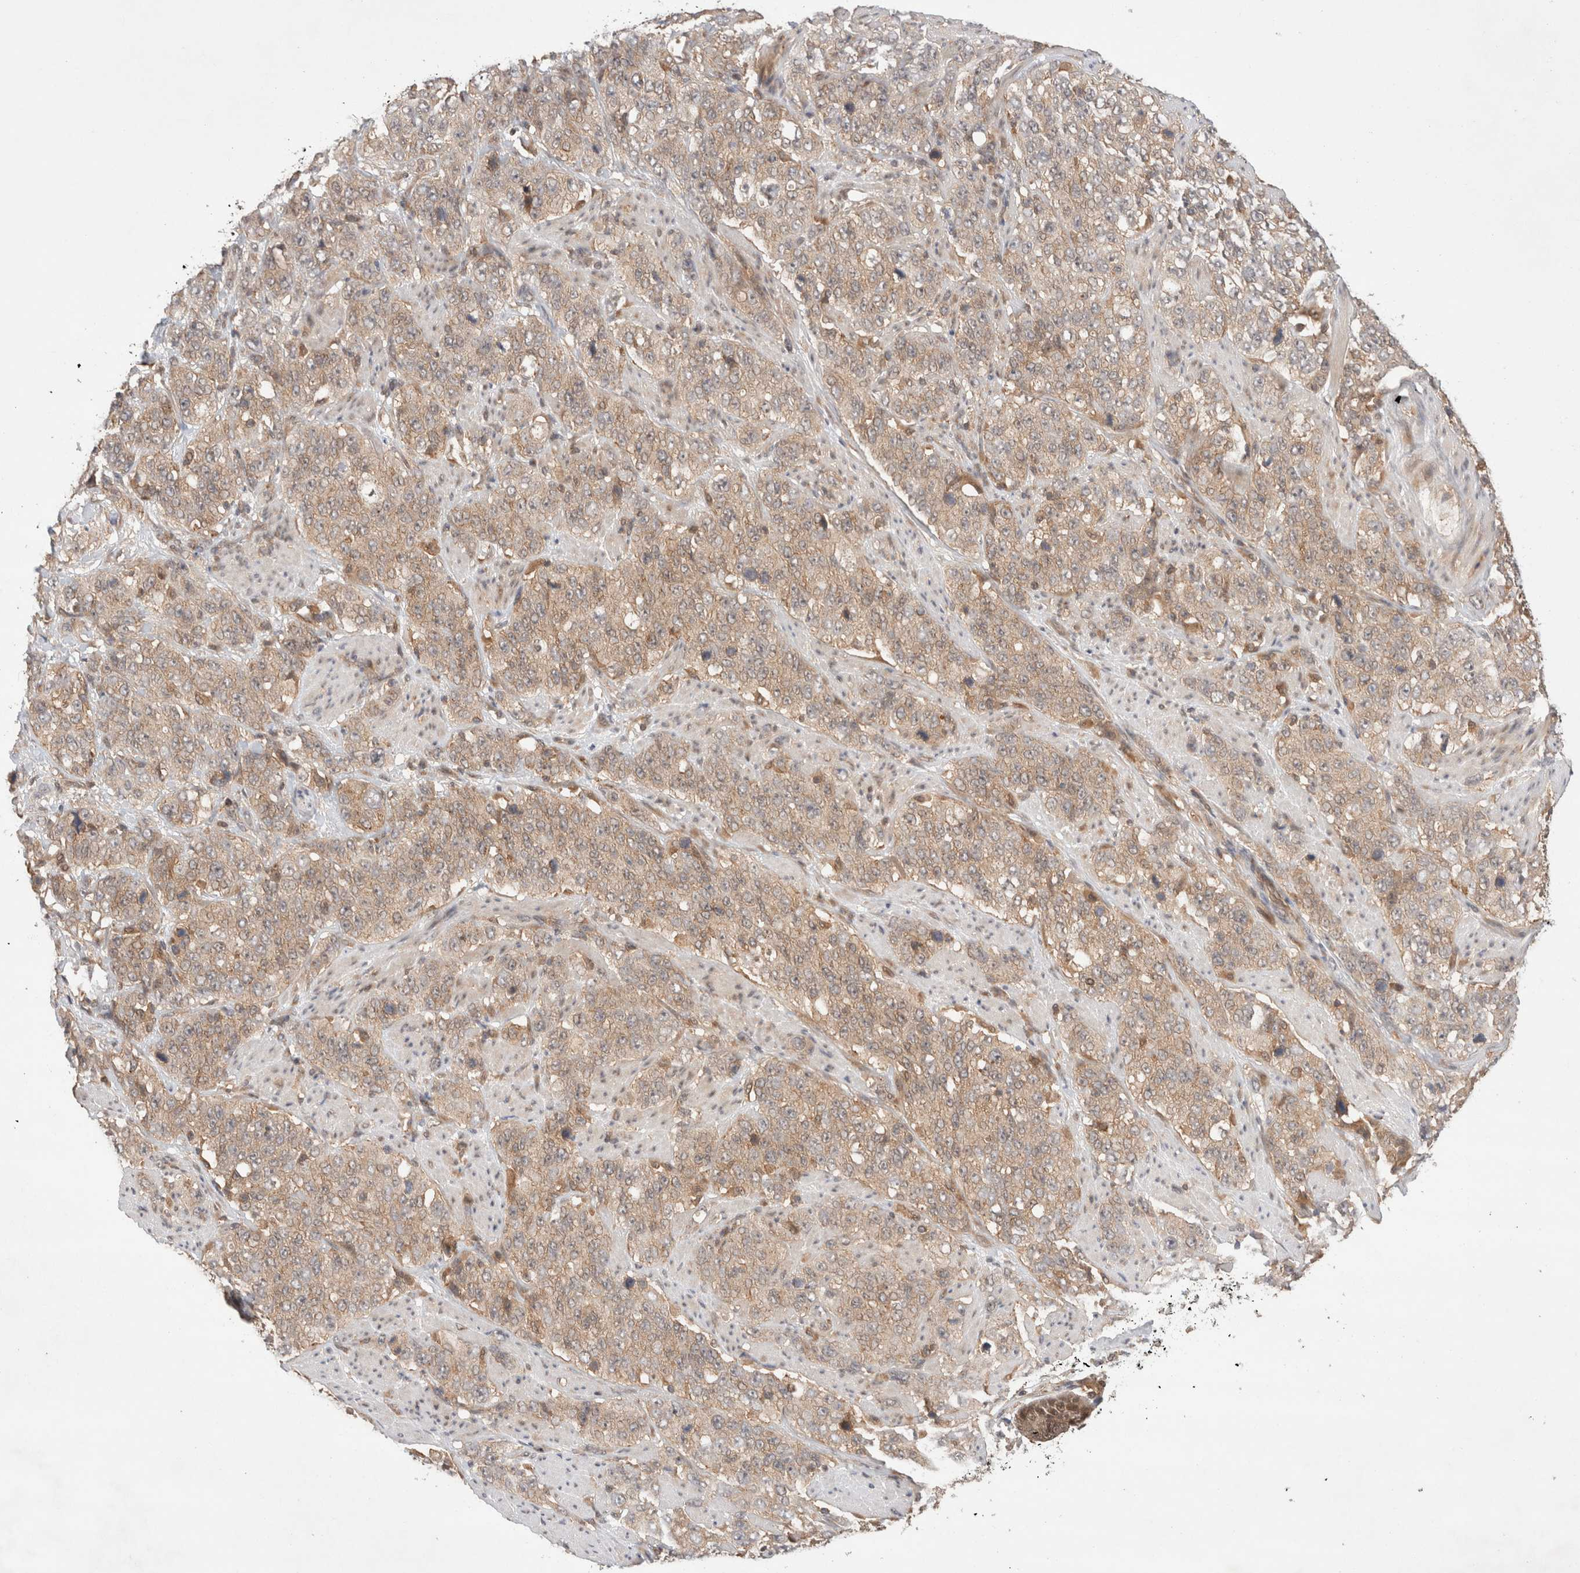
{"staining": {"intensity": "weak", "quantity": ">75%", "location": "cytoplasmic/membranous"}, "tissue": "stomach cancer", "cell_type": "Tumor cells", "image_type": "cancer", "snomed": [{"axis": "morphology", "description": "Adenocarcinoma, NOS"}, {"axis": "topography", "description": "Stomach"}], "caption": "Weak cytoplasmic/membranous expression is appreciated in about >75% of tumor cells in stomach cancer. (IHC, brightfield microscopy, high magnification).", "gene": "SIKE1", "patient": {"sex": "male", "age": 48}}